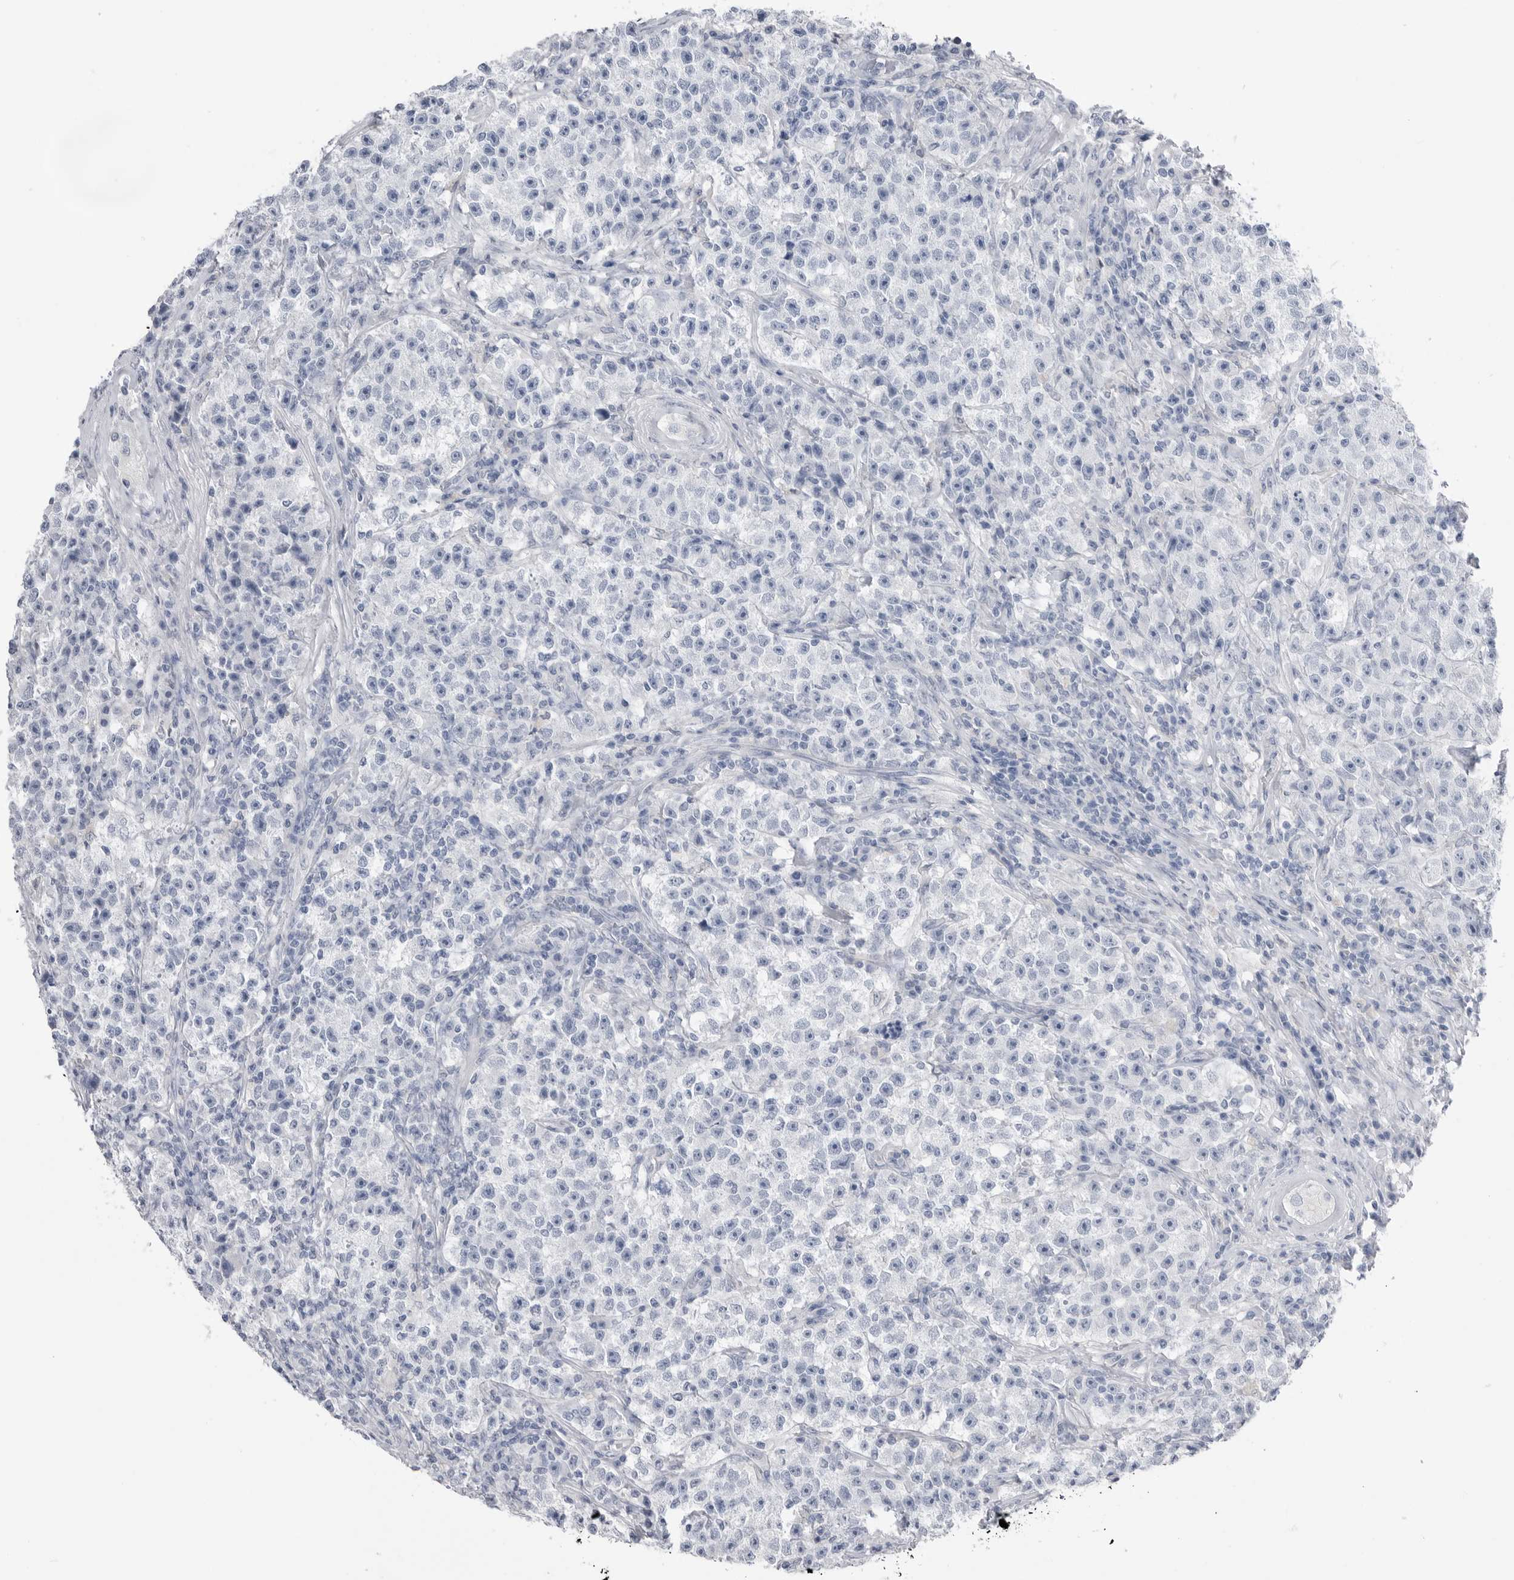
{"staining": {"intensity": "negative", "quantity": "none", "location": "none"}, "tissue": "testis cancer", "cell_type": "Tumor cells", "image_type": "cancer", "snomed": [{"axis": "morphology", "description": "Seminoma, NOS"}, {"axis": "topography", "description": "Testis"}], "caption": "DAB (3,3'-diaminobenzidine) immunohistochemical staining of seminoma (testis) displays no significant expression in tumor cells.", "gene": "ABHD12", "patient": {"sex": "male", "age": 22}}